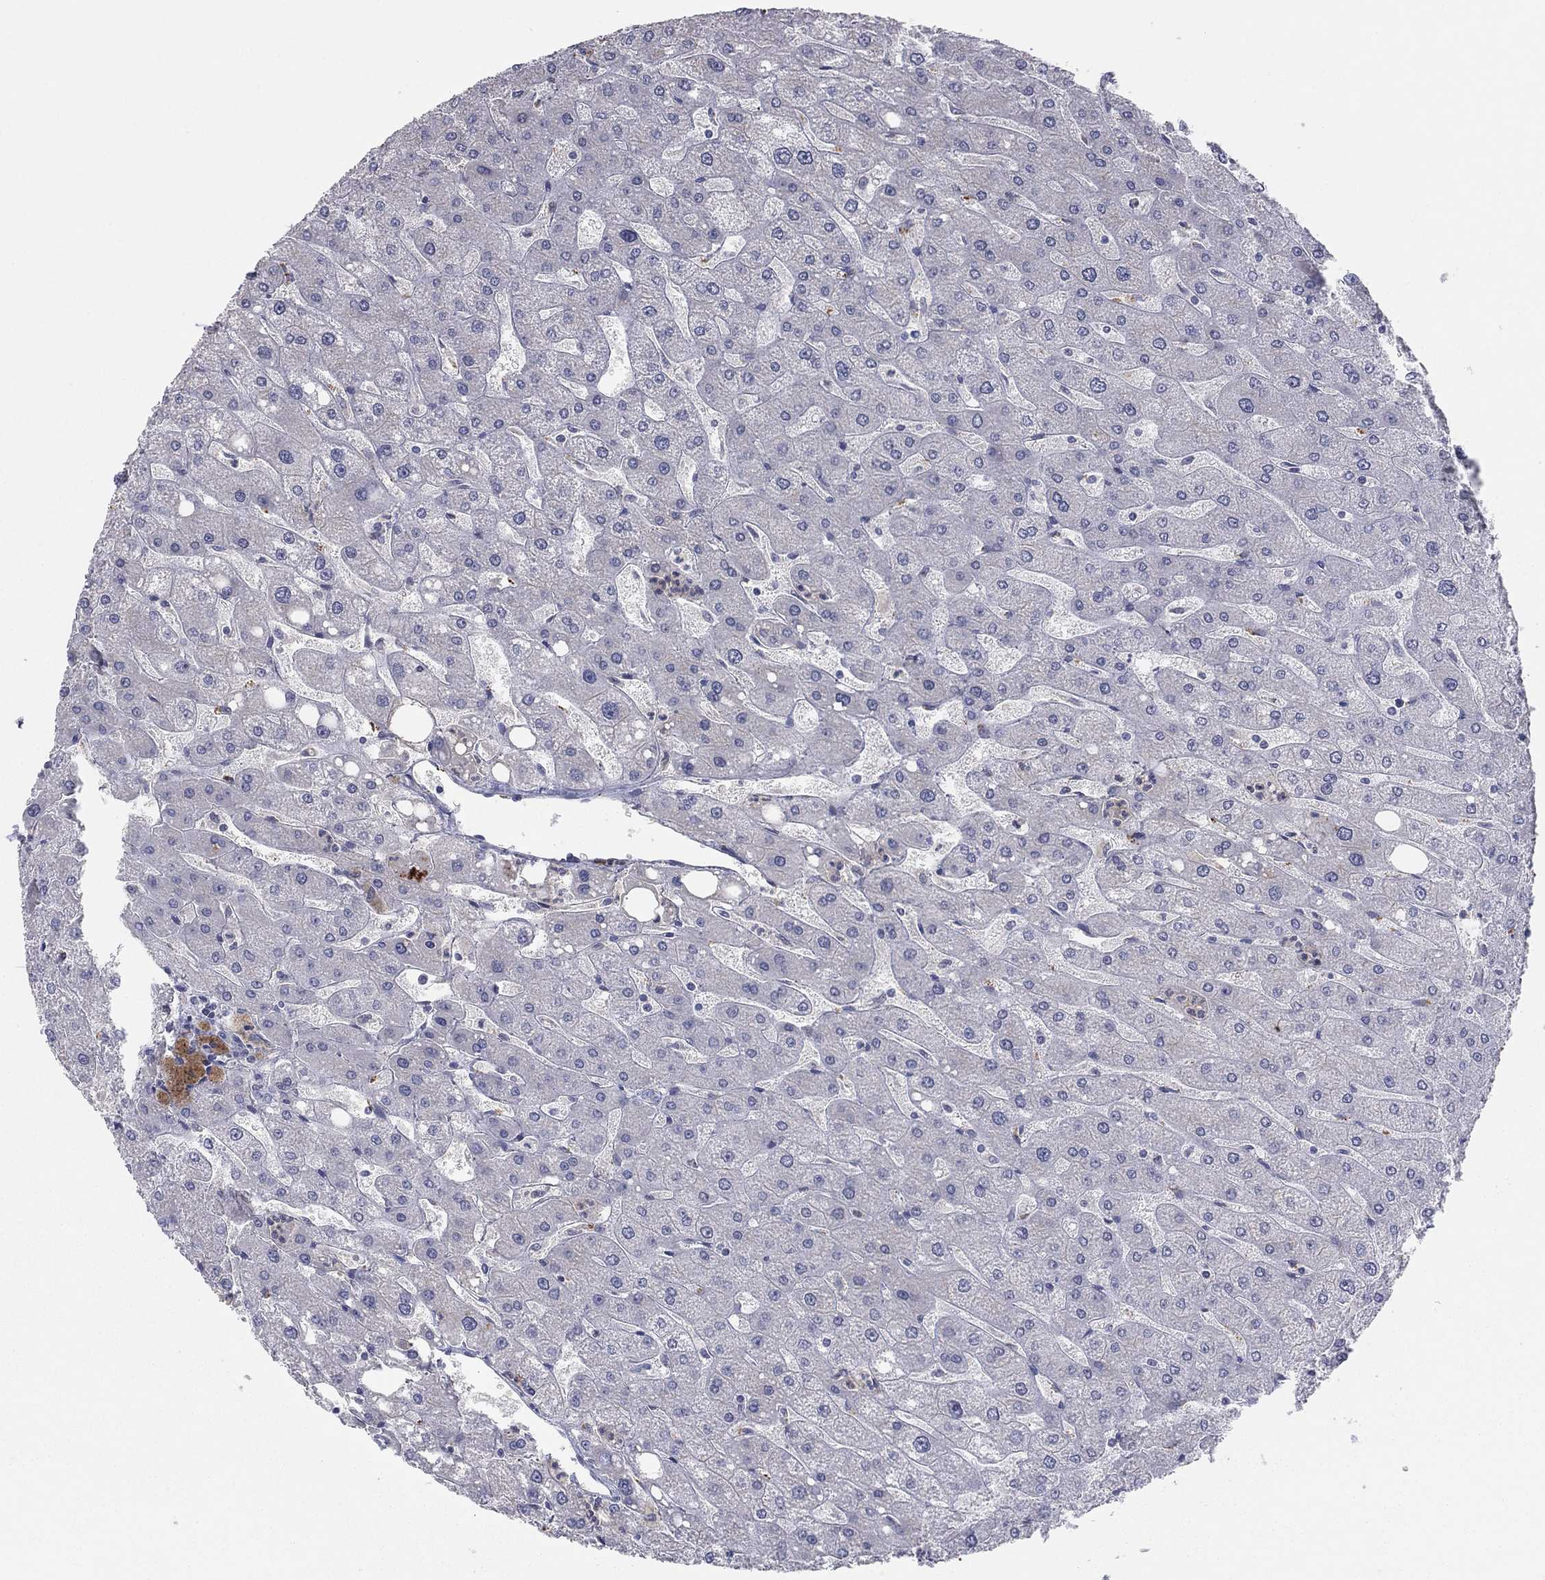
{"staining": {"intensity": "negative", "quantity": "none", "location": "none"}, "tissue": "liver", "cell_type": "Cholangiocytes", "image_type": "normal", "snomed": [{"axis": "morphology", "description": "Normal tissue, NOS"}, {"axis": "topography", "description": "Liver"}], "caption": "An image of human liver is negative for staining in cholangiocytes.", "gene": "AMN1", "patient": {"sex": "male", "age": 67}}